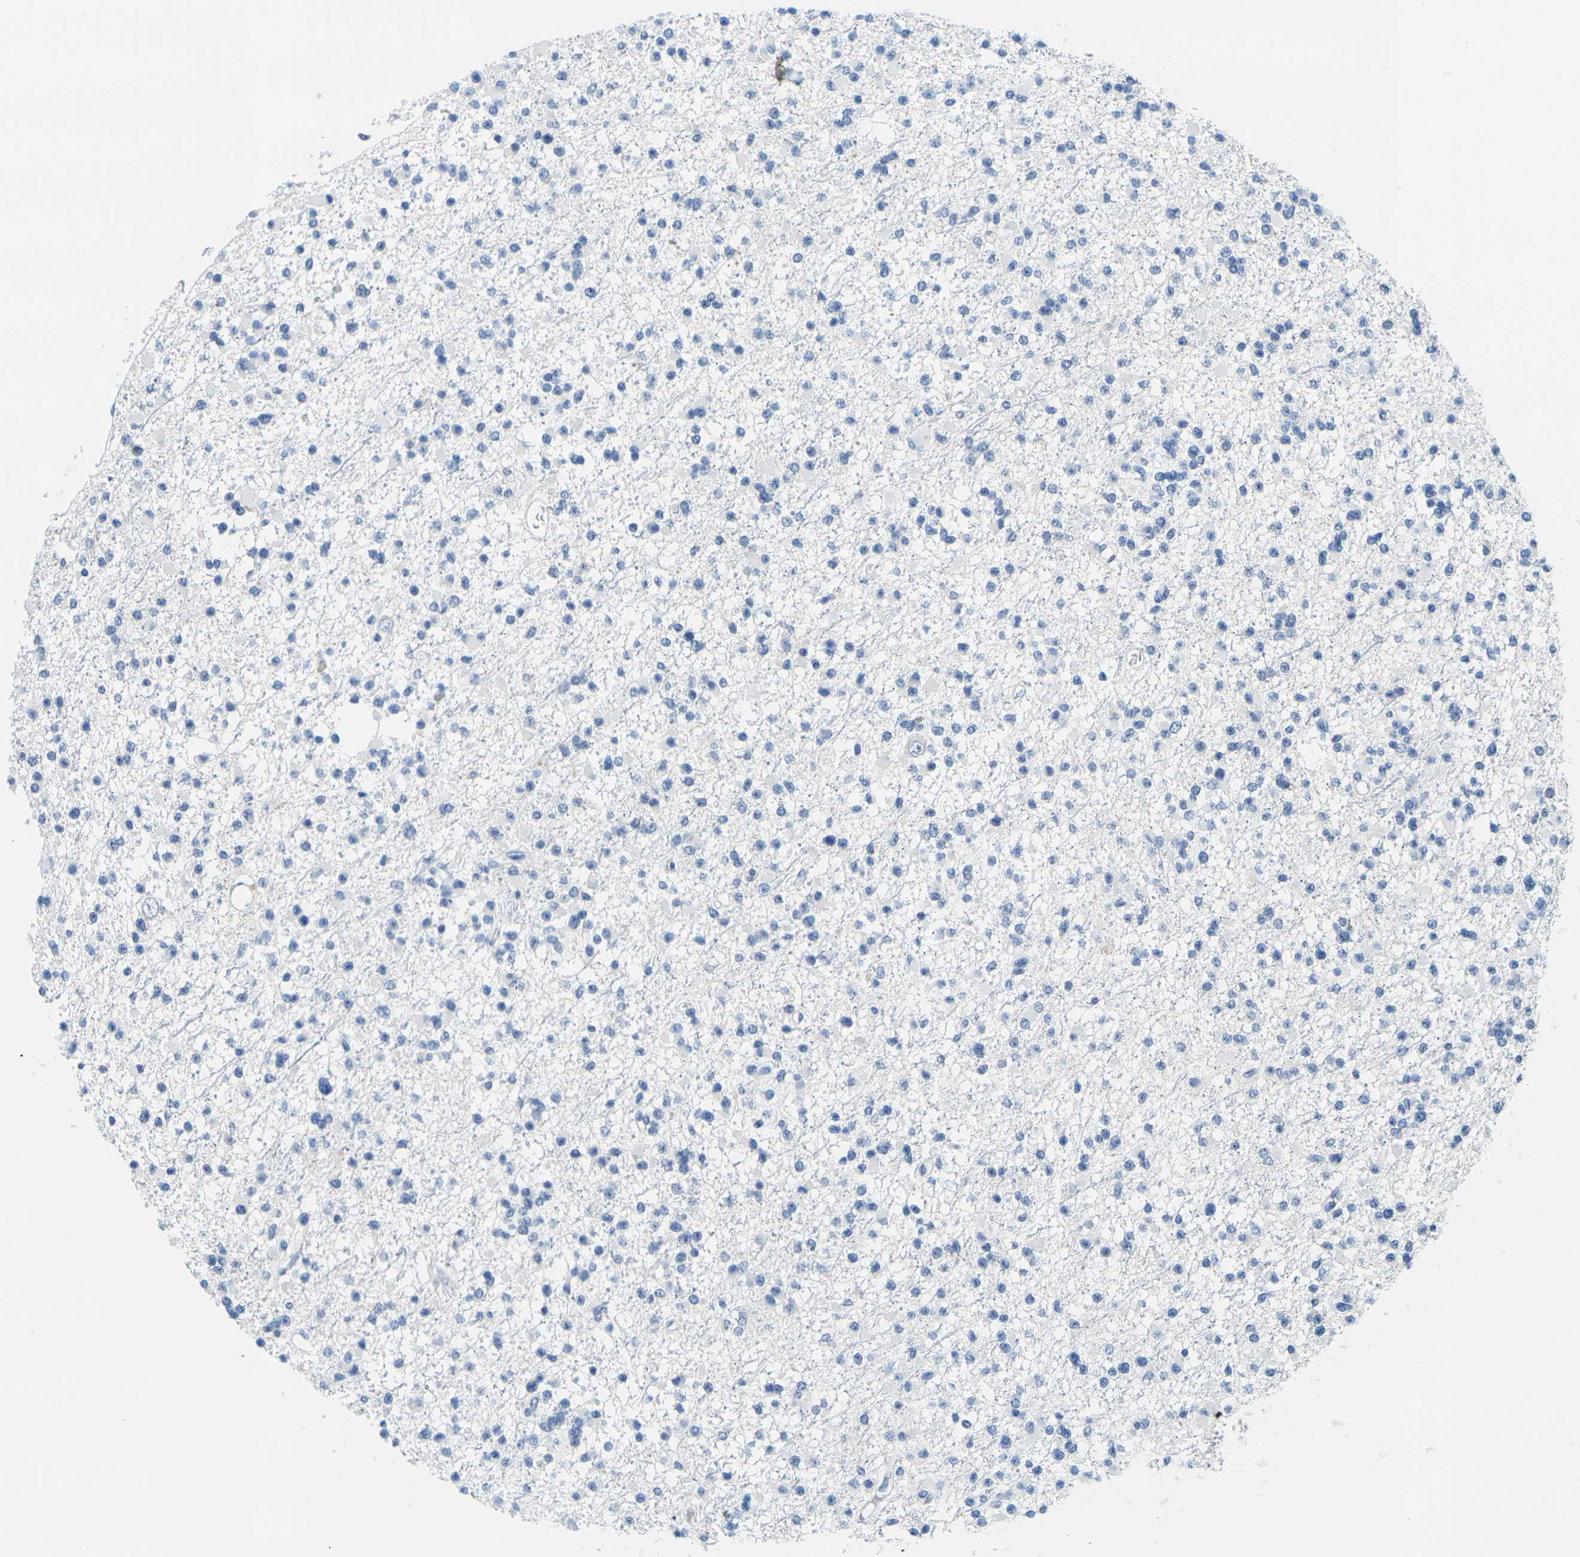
{"staining": {"intensity": "negative", "quantity": "none", "location": "none"}, "tissue": "glioma", "cell_type": "Tumor cells", "image_type": "cancer", "snomed": [{"axis": "morphology", "description": "Glioma, malignant, Low grade"}, {"axis": "topography", "description": "Brain"}], "caption": "This is an immunohistochemistry (IHC) histopathology image of human glioma. There is no staining in tumor cells.", "gene": "FAM3D", "patient": {"sex": "female", "age": 22}}